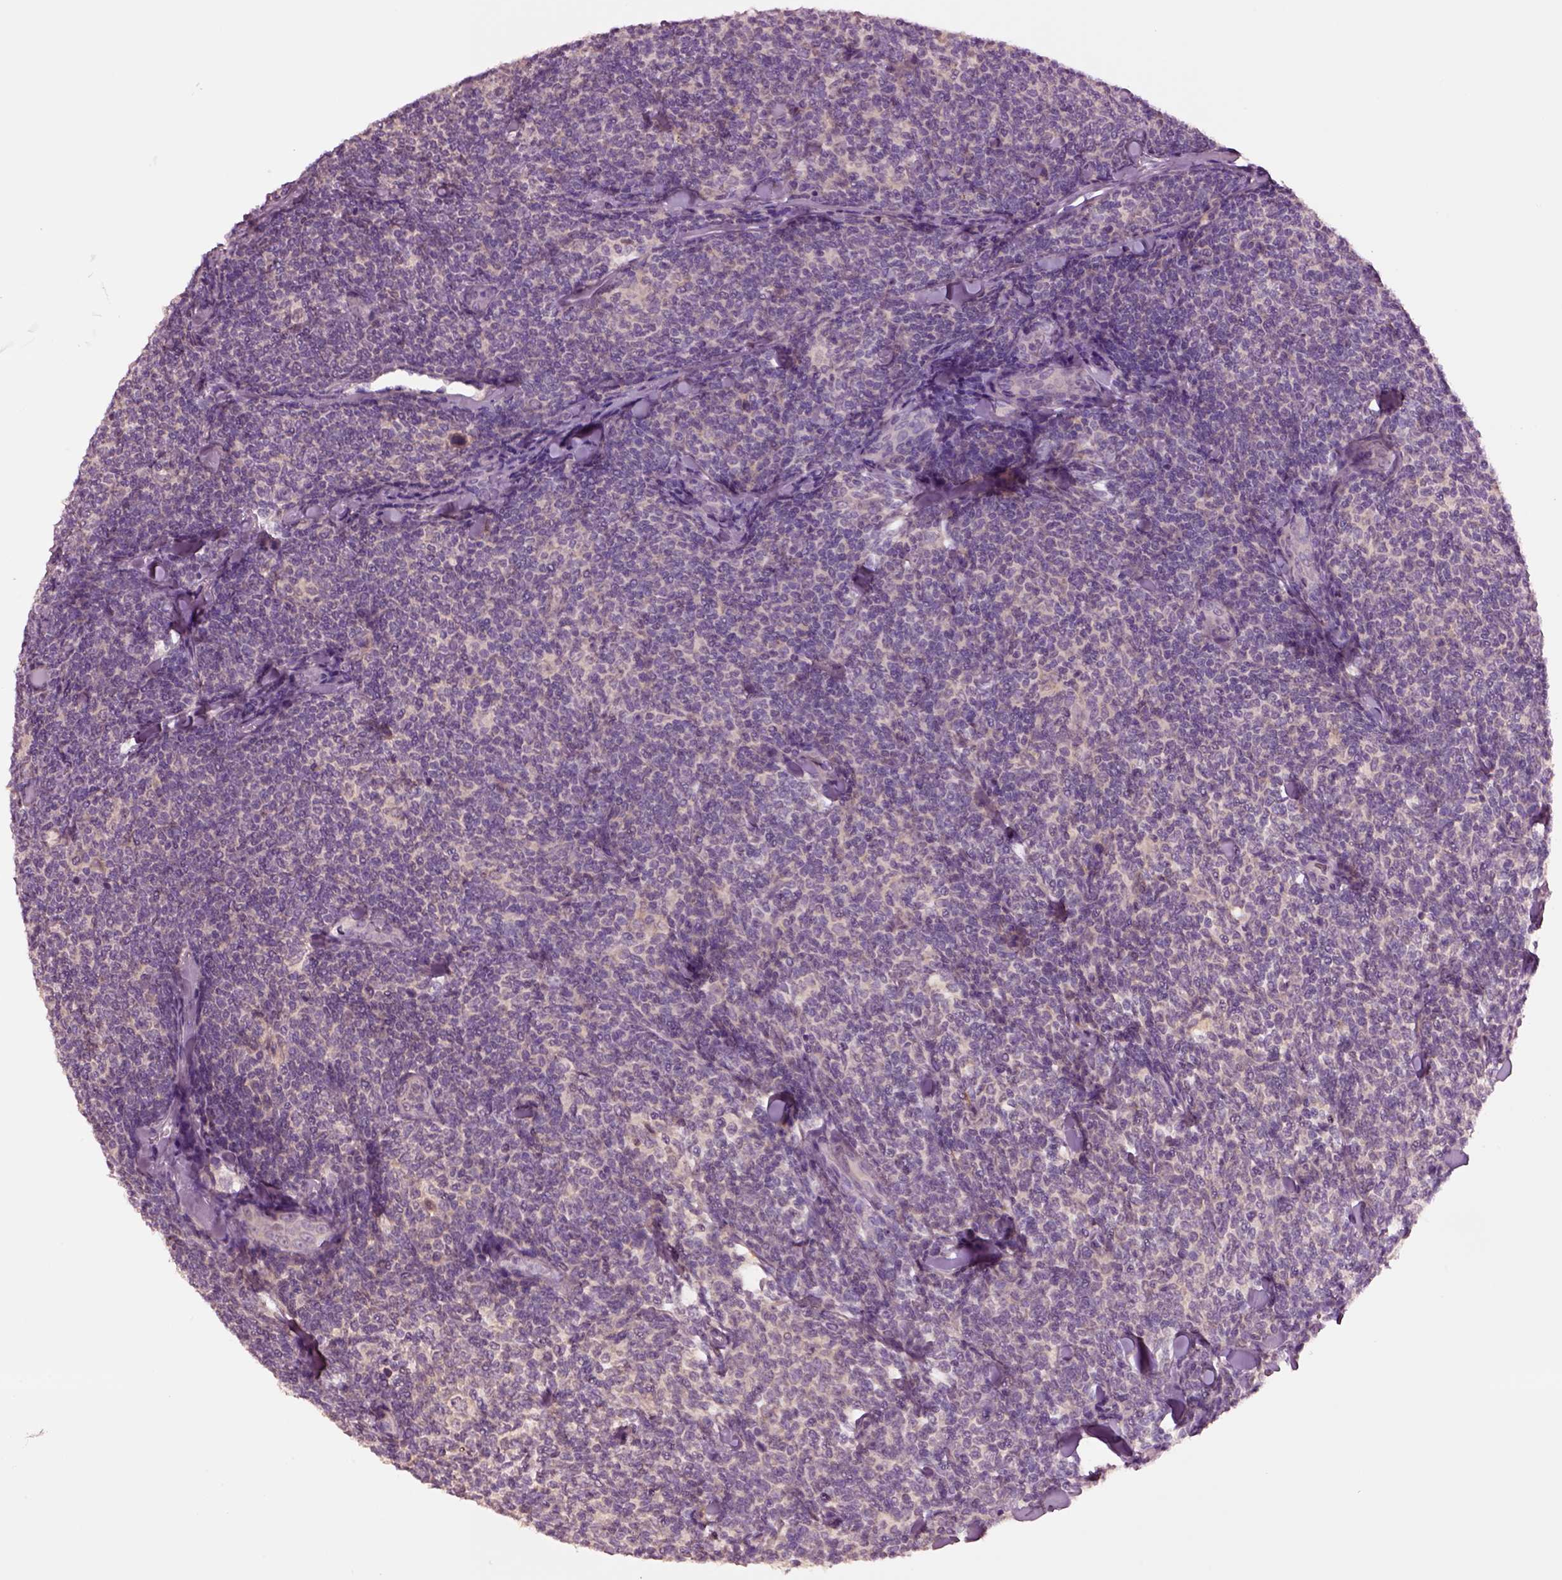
{"staining": {"intensity": "negative", "quantity": "none", "location": "none"}, "tissue": "lymphoma", "cell_type": "Tumor cells", "image_type": "cancer", "snomed": [{"axis": "morphology", "description": "Malignant lymphoma, non-Hodgkin's type, Low grade"}, {"axis": "topography", "description": "Lymph node"}], "caption": "Tumor cells show no significant staining in lymphoma. (Stains: DAB (3,3'-diaminobenzidine) immunohistochemistry with hematoxylin counter stain, Microscopy: brightfield microscopy at high magnification).", "gene": "CLPSL1", "patient": {"sex": "female", "age": 56}}